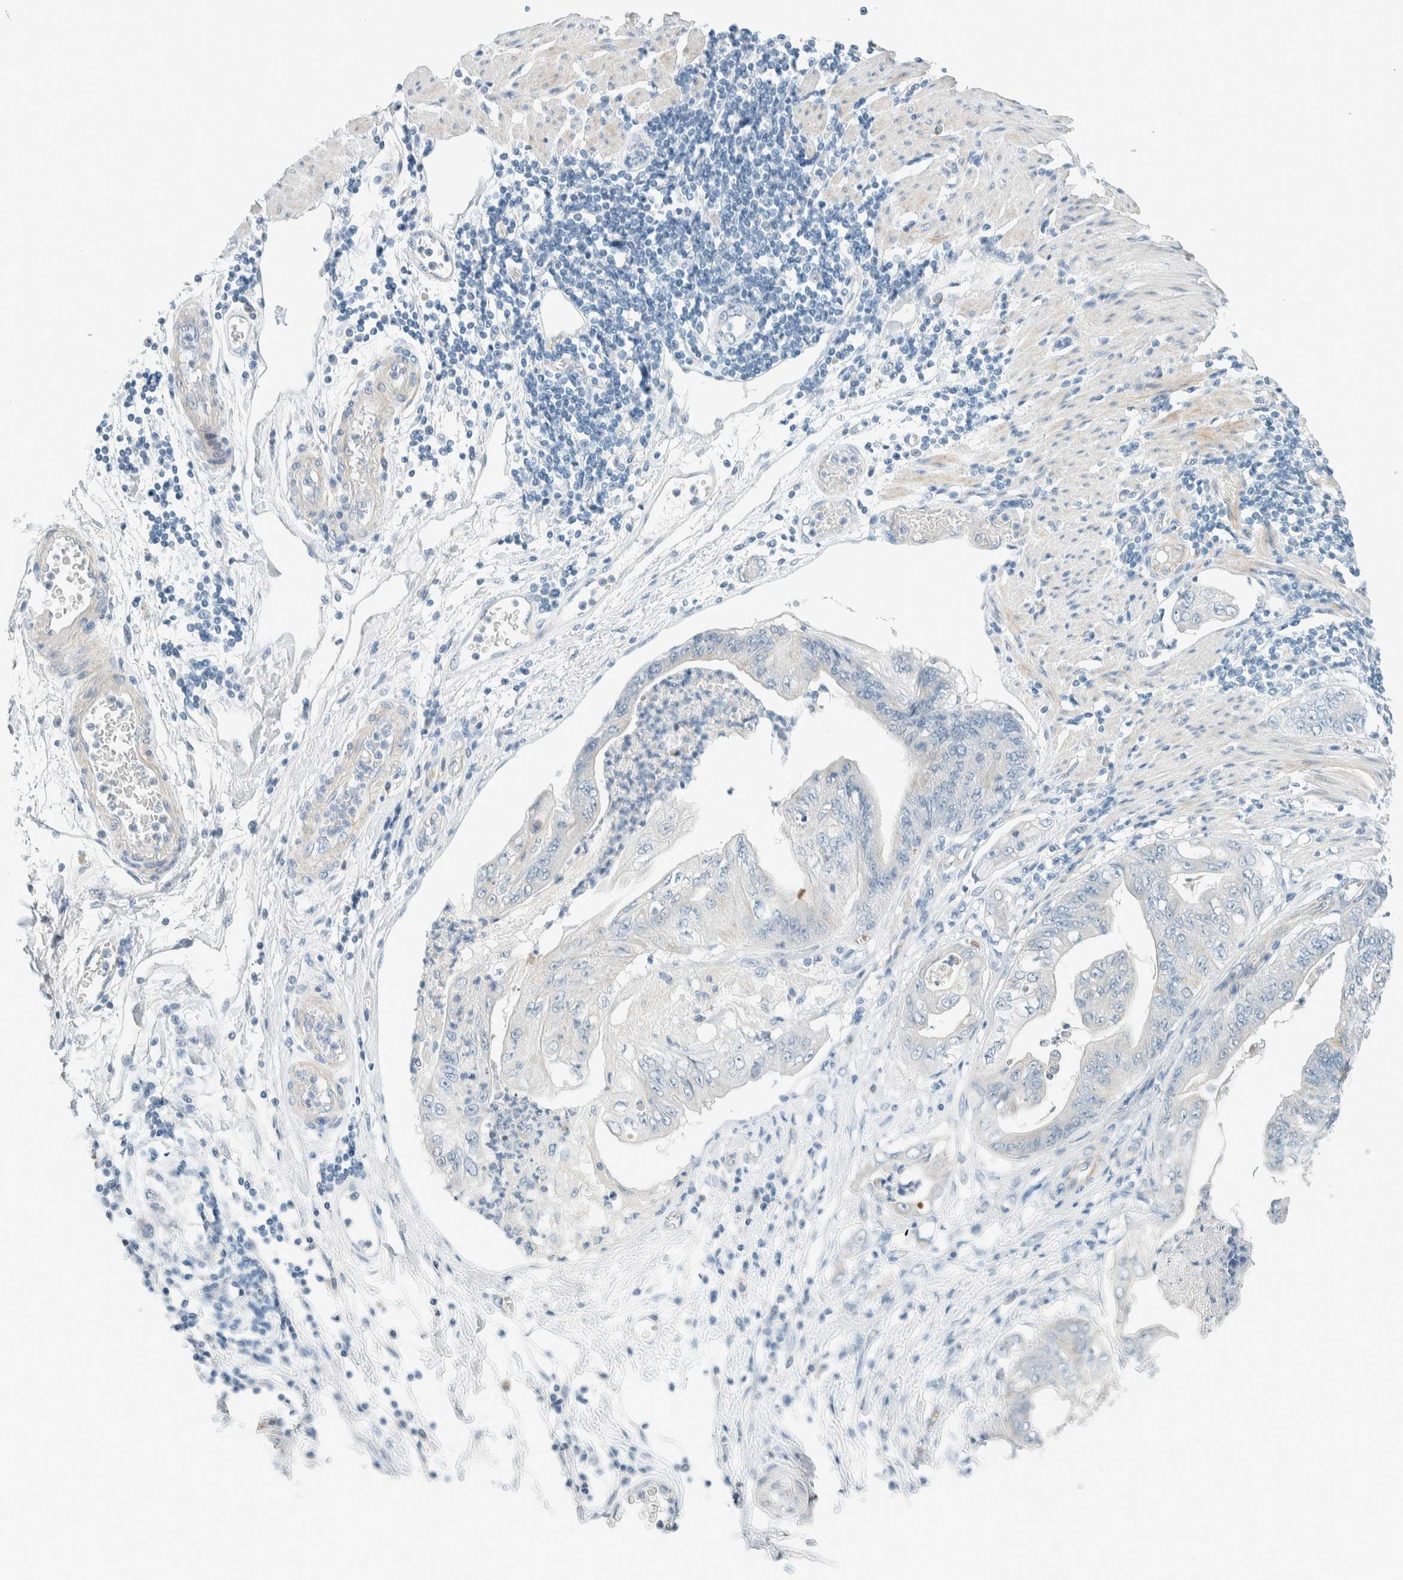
{"staining": {"intensity": "negative", "quantity": "none", "location": "none"}, "tissue": "stomach cancer", "cell_type": "Tumor cells", "image_type": "cancer", "snomed": [{"axis": "morphology", "description": "Adenocarcinoma, NOS"}, {"axis": "topography", "description": "Stomach"}], "caption": "DAB (3,3'-diaminobenzidine) immunohistochemical staining of stomach adenocarcinoma reveals no significant positivity in tumor cells.", "gene": "SLFN12", "patient": {"sex": "female", "age": 73}}